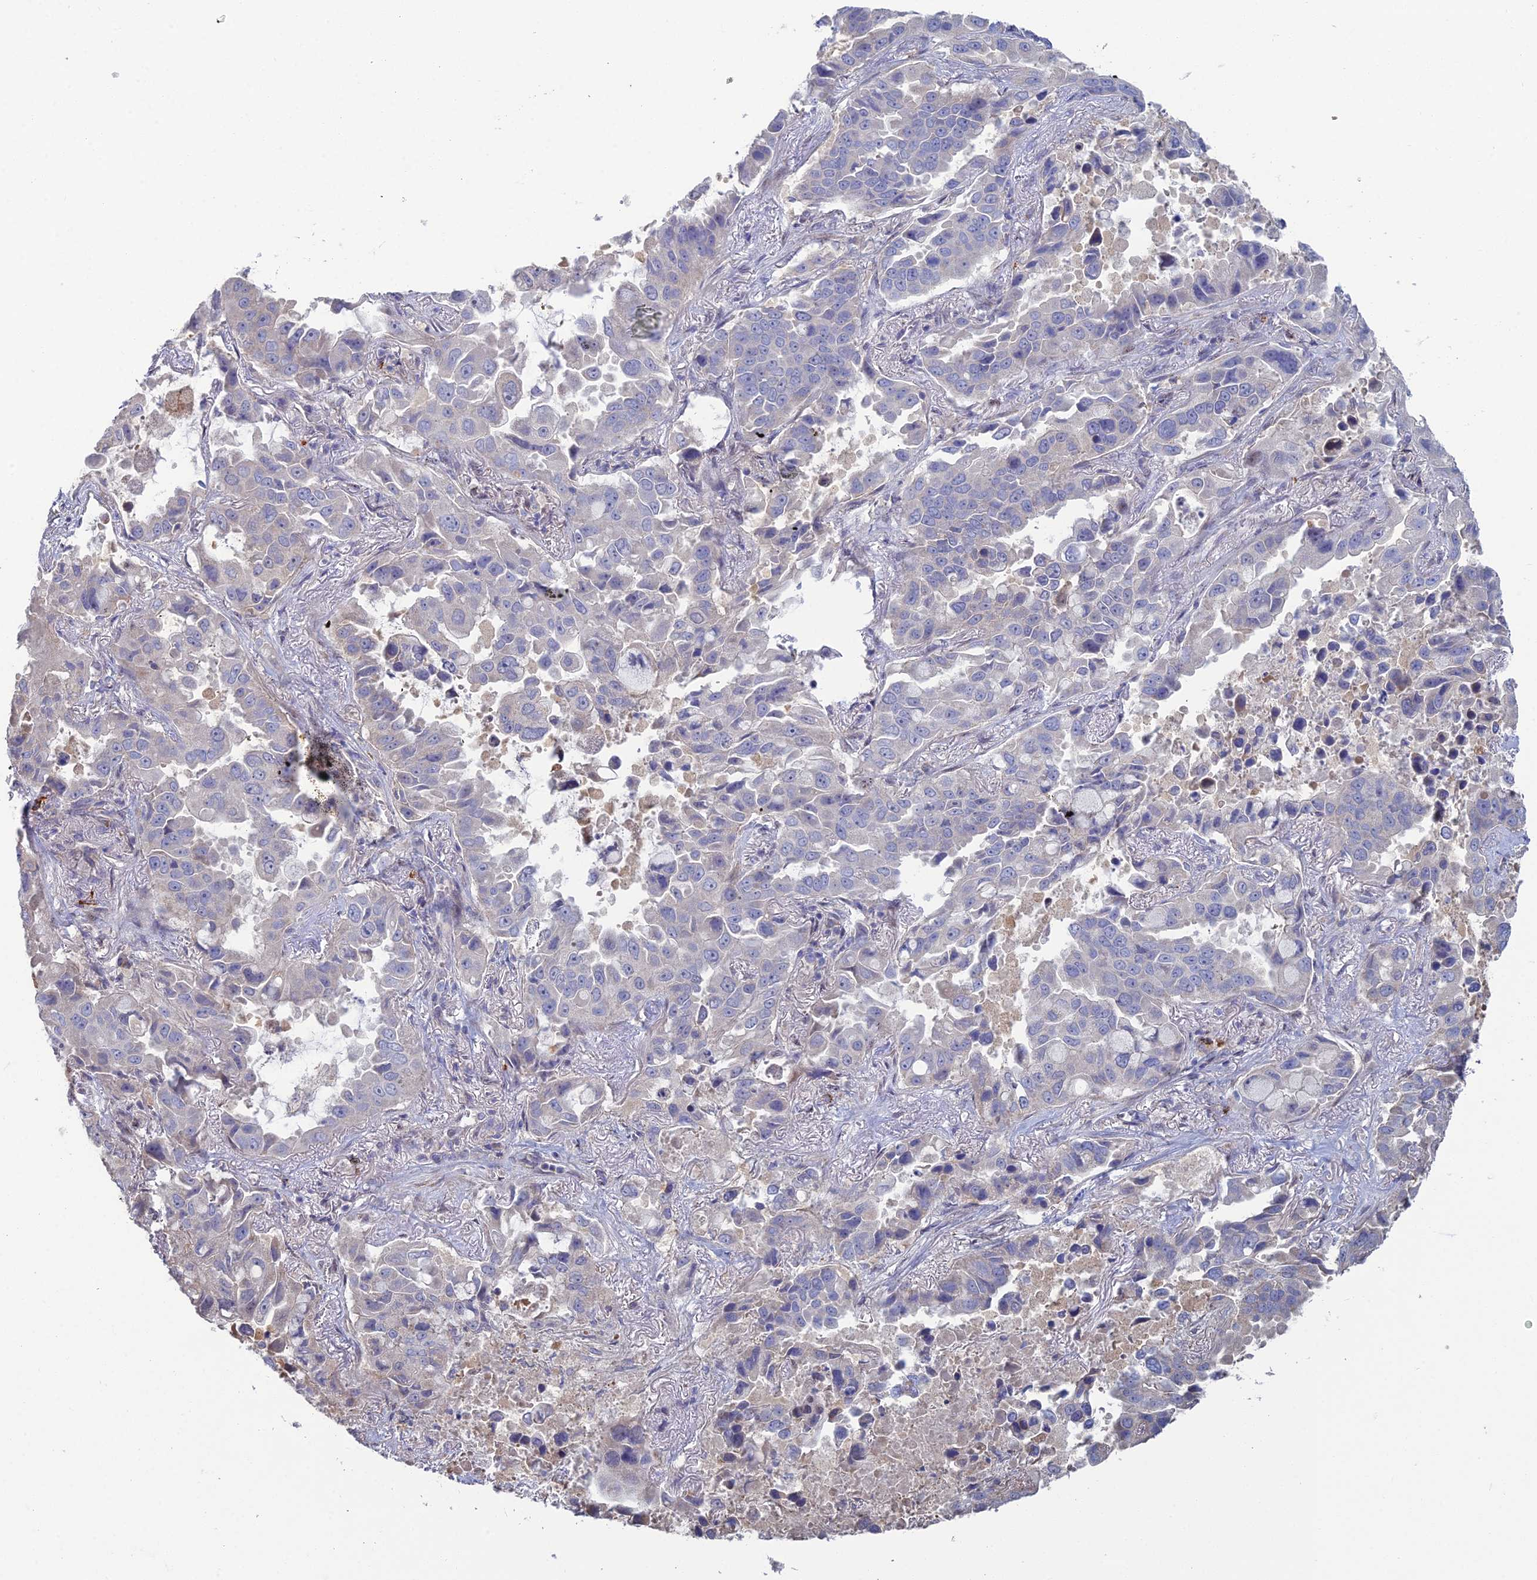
{"staining": {"intensity": "negative", "quantity": "none", "location": "none"}, "tissue": "lung cancer", "cell_type": "Tumor cells", "image_type": "cancer", "snomed": [{"axis": "morphology", "description": "Adenocarcinoma, NOS"}, {"axis": "topography", "description": "Lung"}], "caption": "DAB immunohistochemical staining of adenocarcinoma (lung) shows no significant positivity in tumor cells.", "gene": "ARL16", "patient": {"sex": "male", "age": 64}}